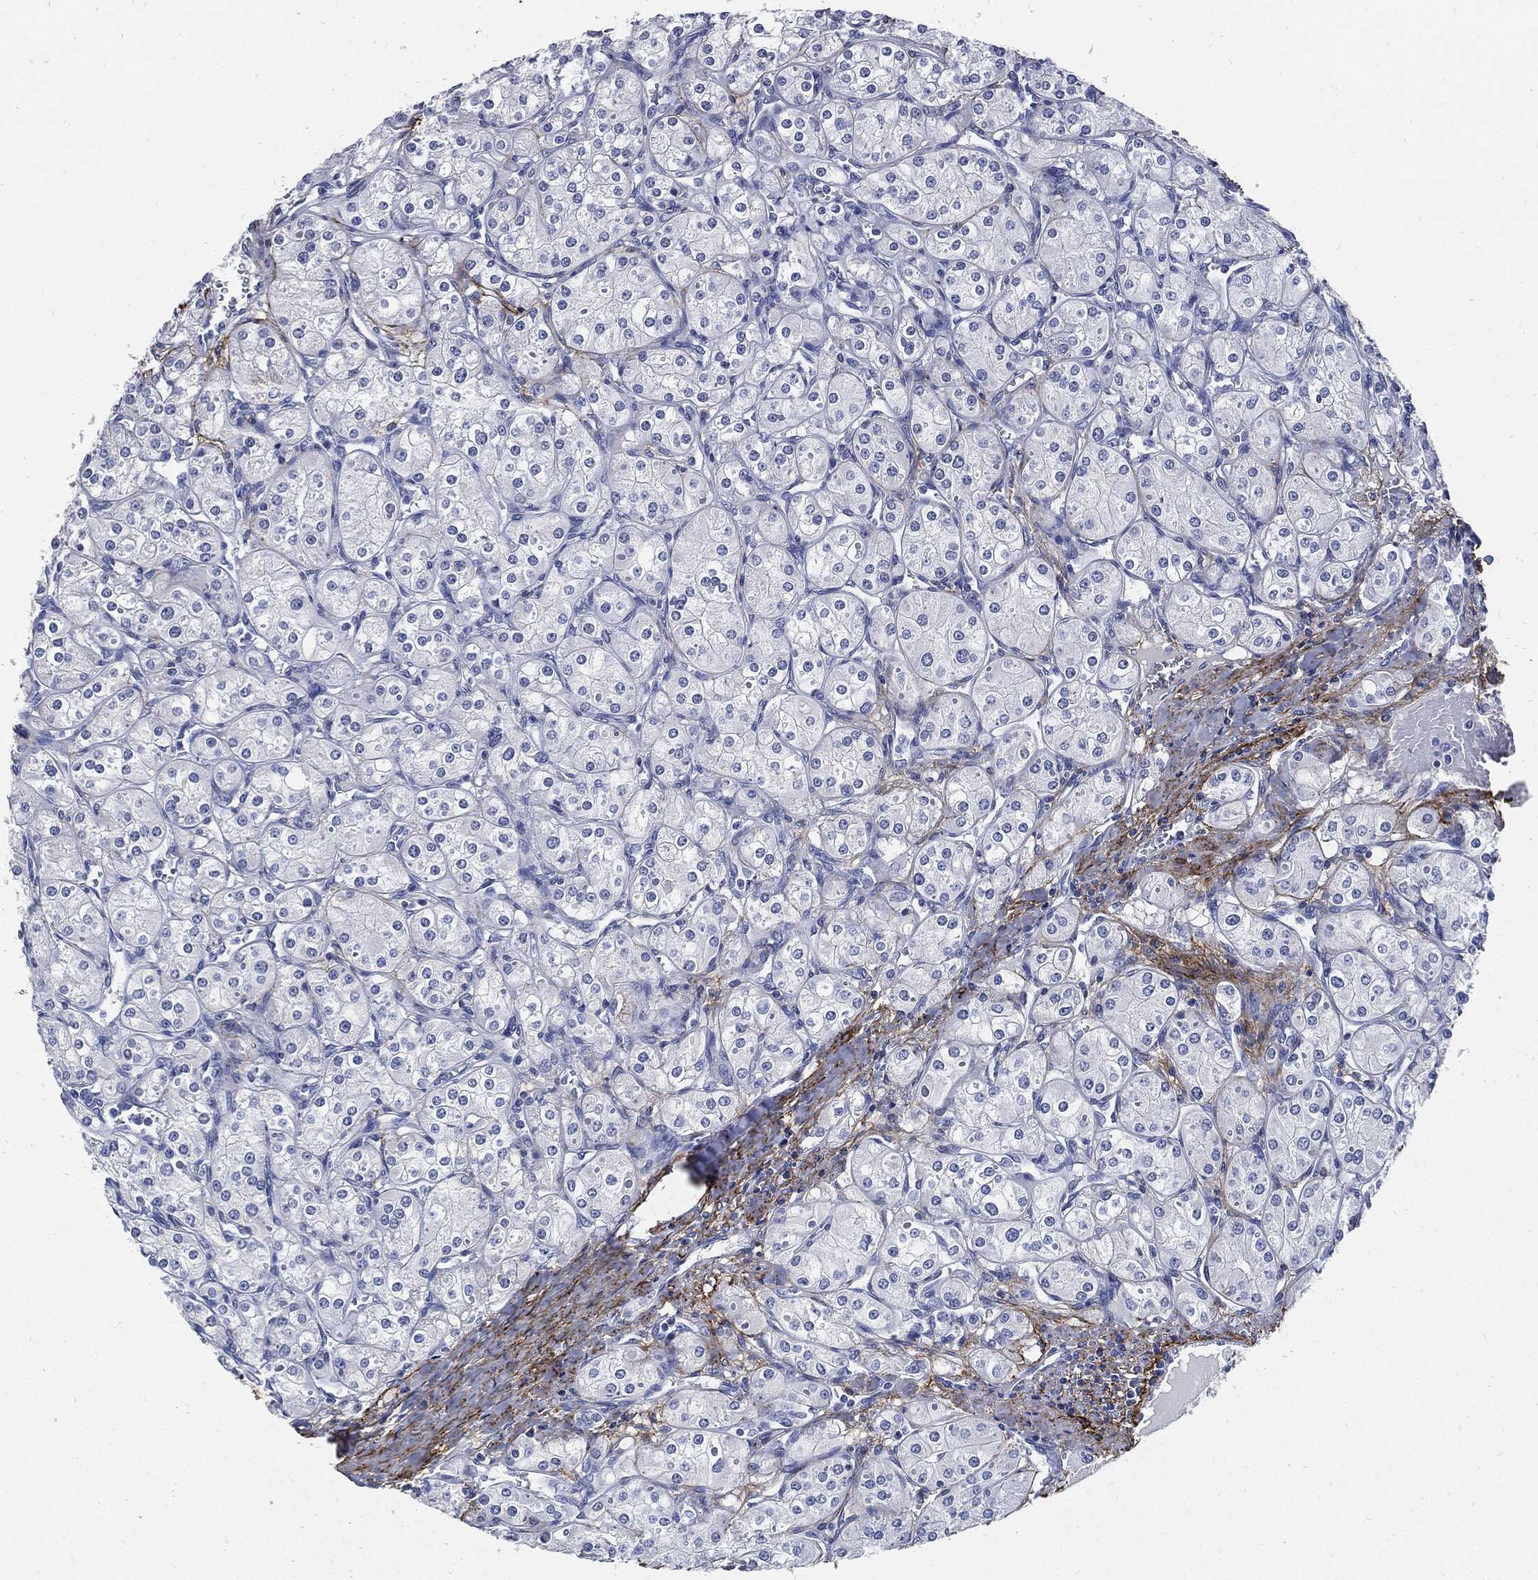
{"staining": {"intensity": "negative", "quantity": "none", "location": "none"}, "tissue": "renal cancer", "cell_type": "Tumor cells", "image_type": "cancer", "snomed": [{"axis": "morphology", "description": "Adenocarcinoma, NOS"}, {"axis": "topography", "description": "Kidney"}], "caption": "Immunohistochemical staining of renal cancer reveals no significant staining in tumor cells. Brightfield microscopy of immunohistochemistry stained with DAB (3,3'-diaminobenzidine) (brown) and hematoxylin (blue), captured at high magnification.", "gene": "FBN1", "patient": {"sex": "male", "age": 77}}